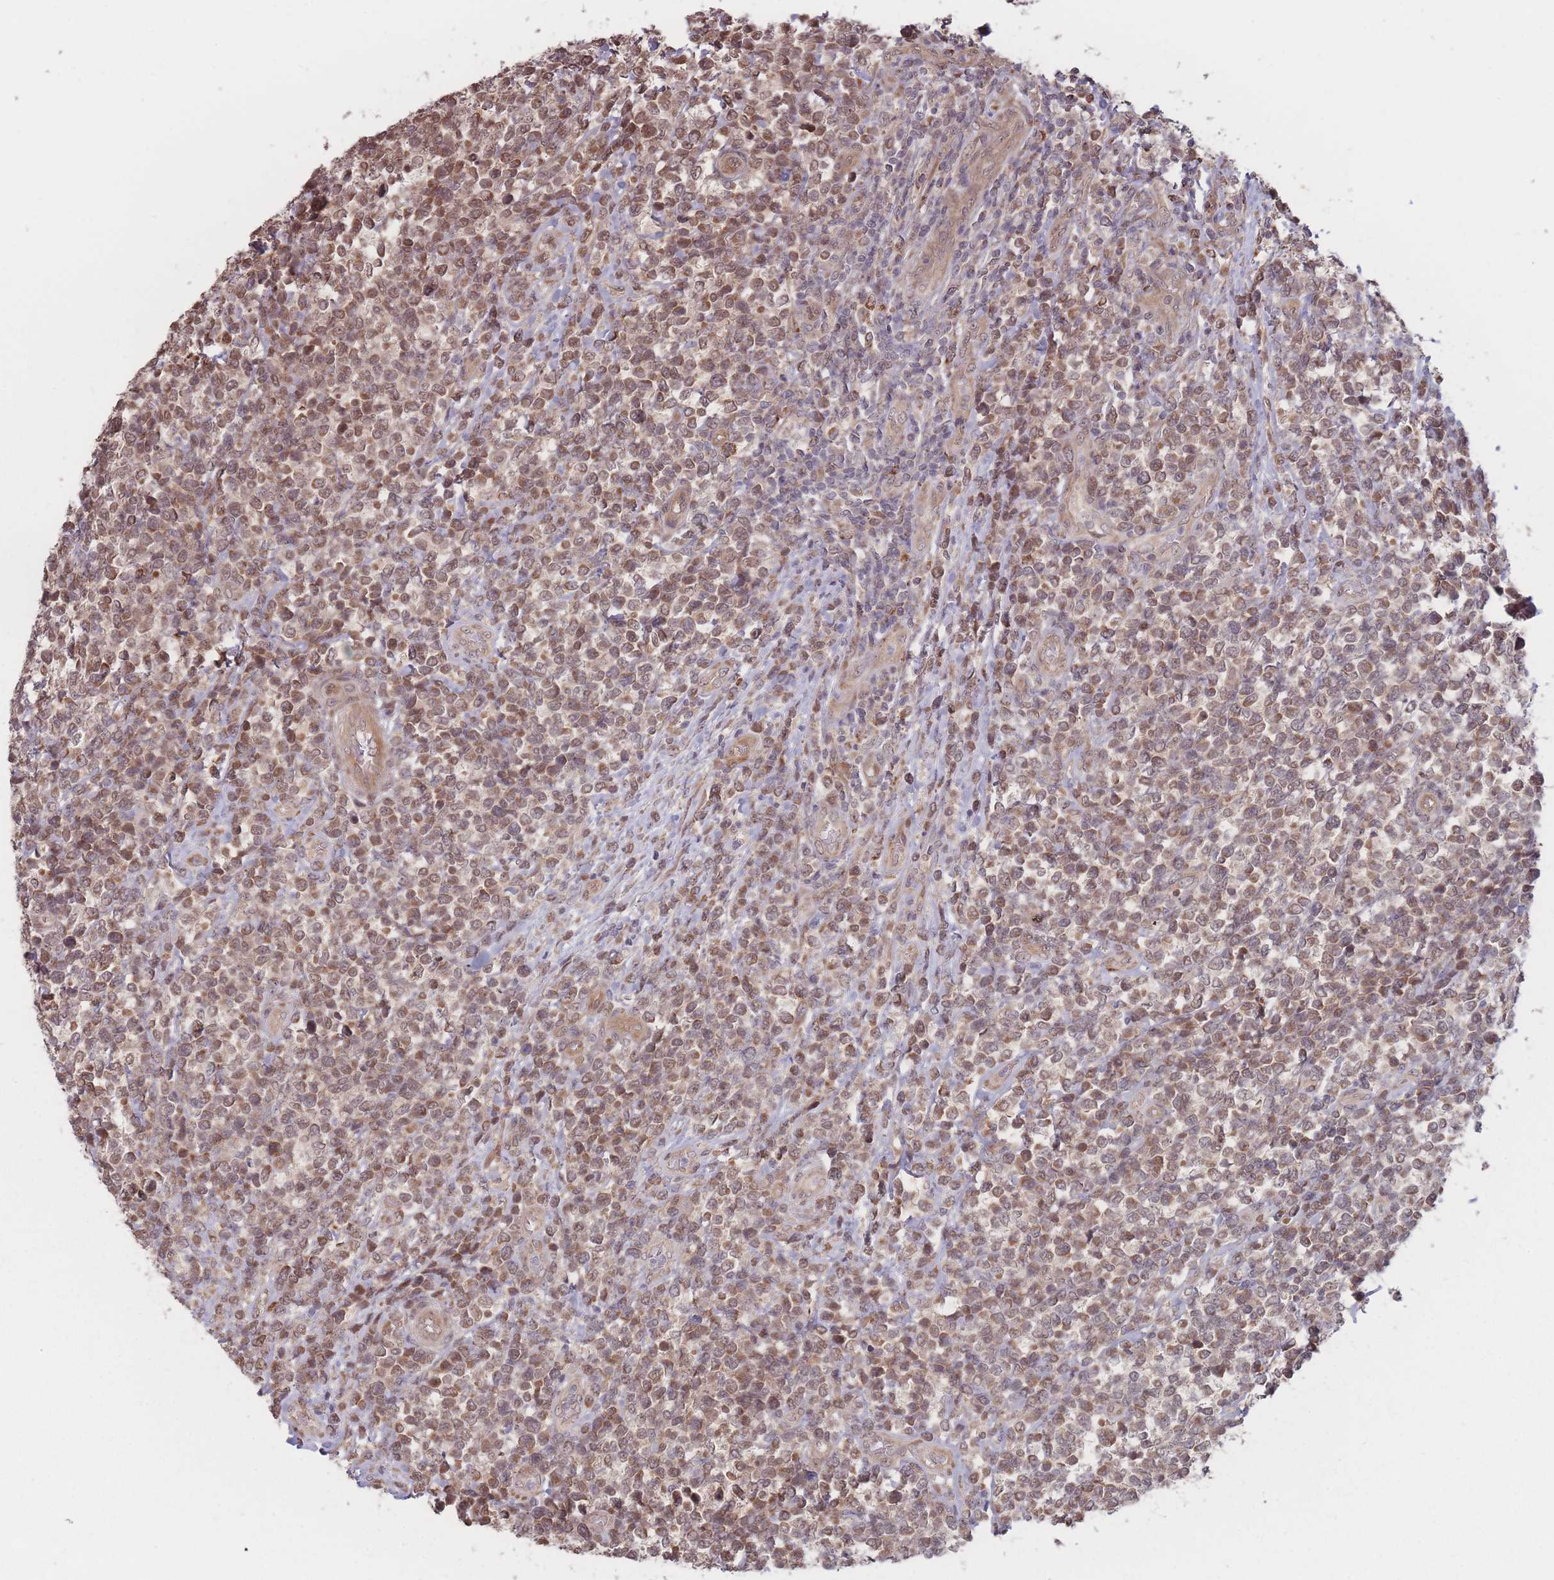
{"staining": {"intensity": "moderate", "quantity": ">75%", "location": "cytoplasmic/membranous,nuclear"}, "tissue": "lymphoma", "cell_type": "Tumor cells", "image_type": "cancer", "snomed": [{"axis": "morphology", "description": "Malignant lymphoma, non-Hodgkin's type, High grade"}, {"axis": "topography", "description": "Soft tissue"}], "caption": "This is a micrograph of immunohistochemistry staining of malignant lymphoma, non-Hodgkin's type (high-grade), which shows moderate expression in the cytoplasmic/membranous and nuclear of tumor cells.", "gene": "RPS18", "patient": {"sex": "female", "age": 56}}